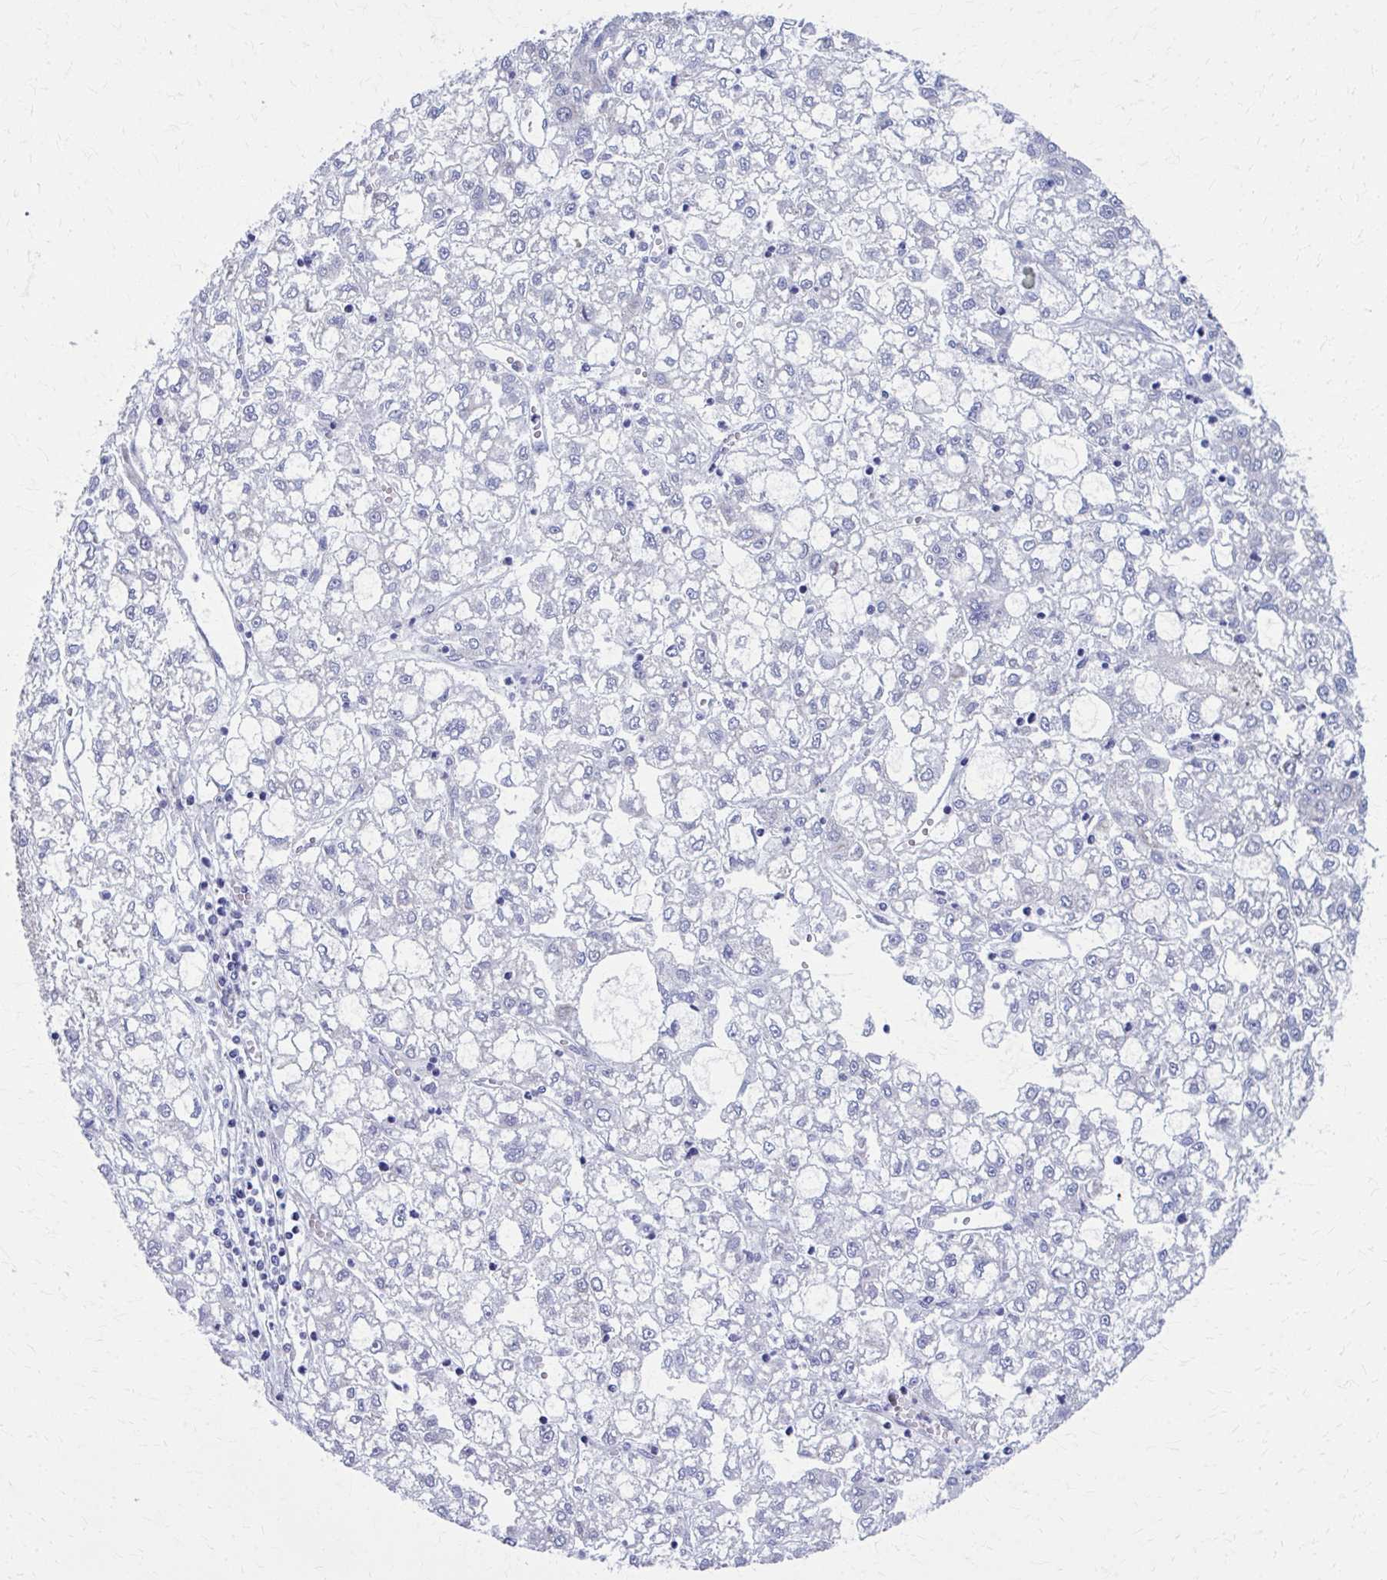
{"staining": {"intensity": "negative", "quantity": "none", "location": "none"}, "tissue": "liver cancer", "cell_type": "Tumor cells", "image_type": "cancer", "snomed": [{"axis": "morphology", "description": "Carcinoma, Hepatocellular, NOS"}, {"axis": "topography", "description": "Liver"}], "caption": "This is an immunohistochemistry histopathology image of liver hepatocellular carcinoma. There is no staining in tumor cells.", "gene": "SPATS2L", "patient": {"sex": "male", "age": 40}}